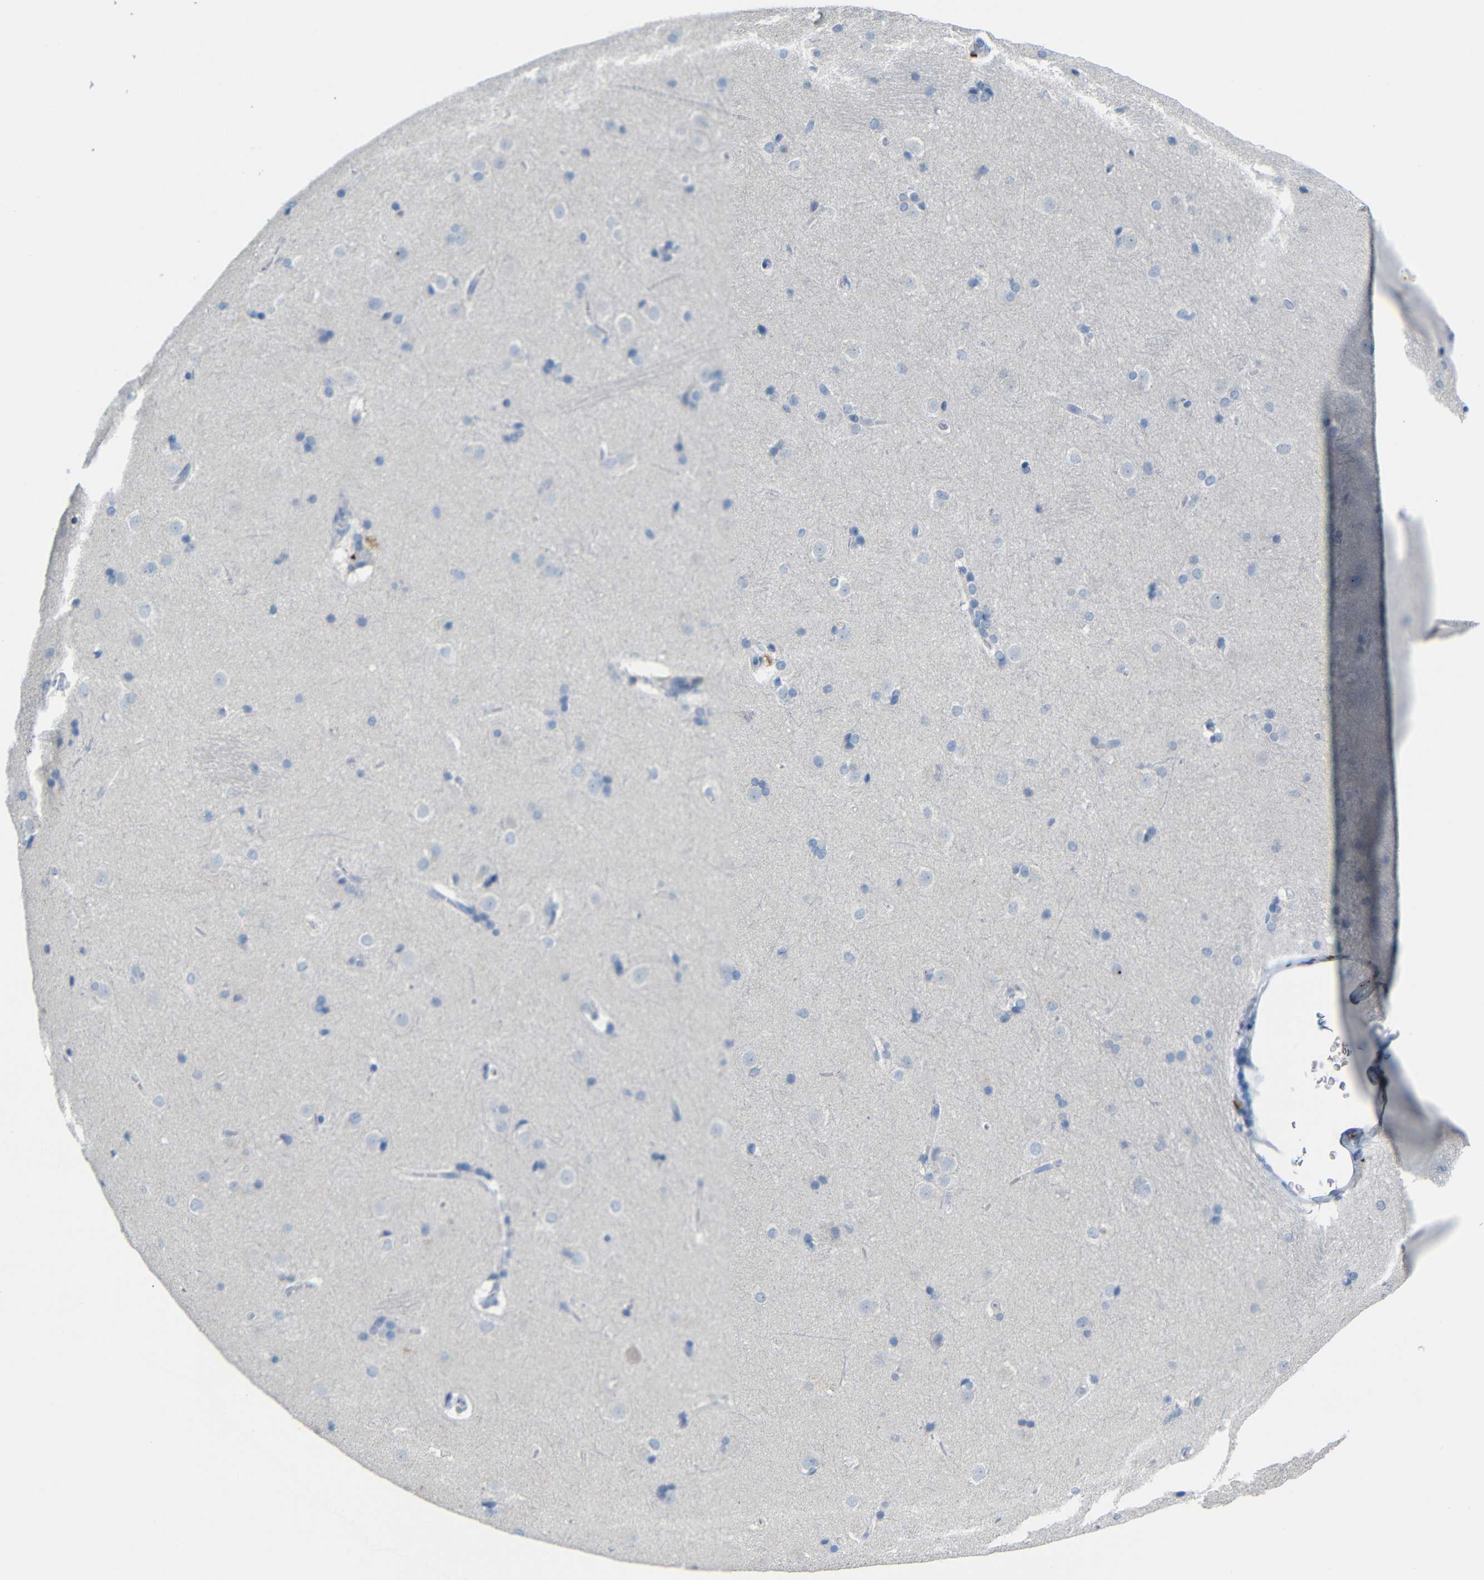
{"staining": {"intensity": "negative", "quantity": "none", "location": "none"}, "tissue": "caudate", "cell_type": "Glial cells", "image_type": "normal", "snomed": [{"axis": "morphology", "description": "Normal tissue, NOS"}, {"axis": "topography", "description": "Lateral ventricle wall"}], "caption": "Immunohistochemistry (IHC) of benign caudate displays no positivity in glial cells.", "gene": "C1orf210", "patient": {"sex": "female", "age": 19}}